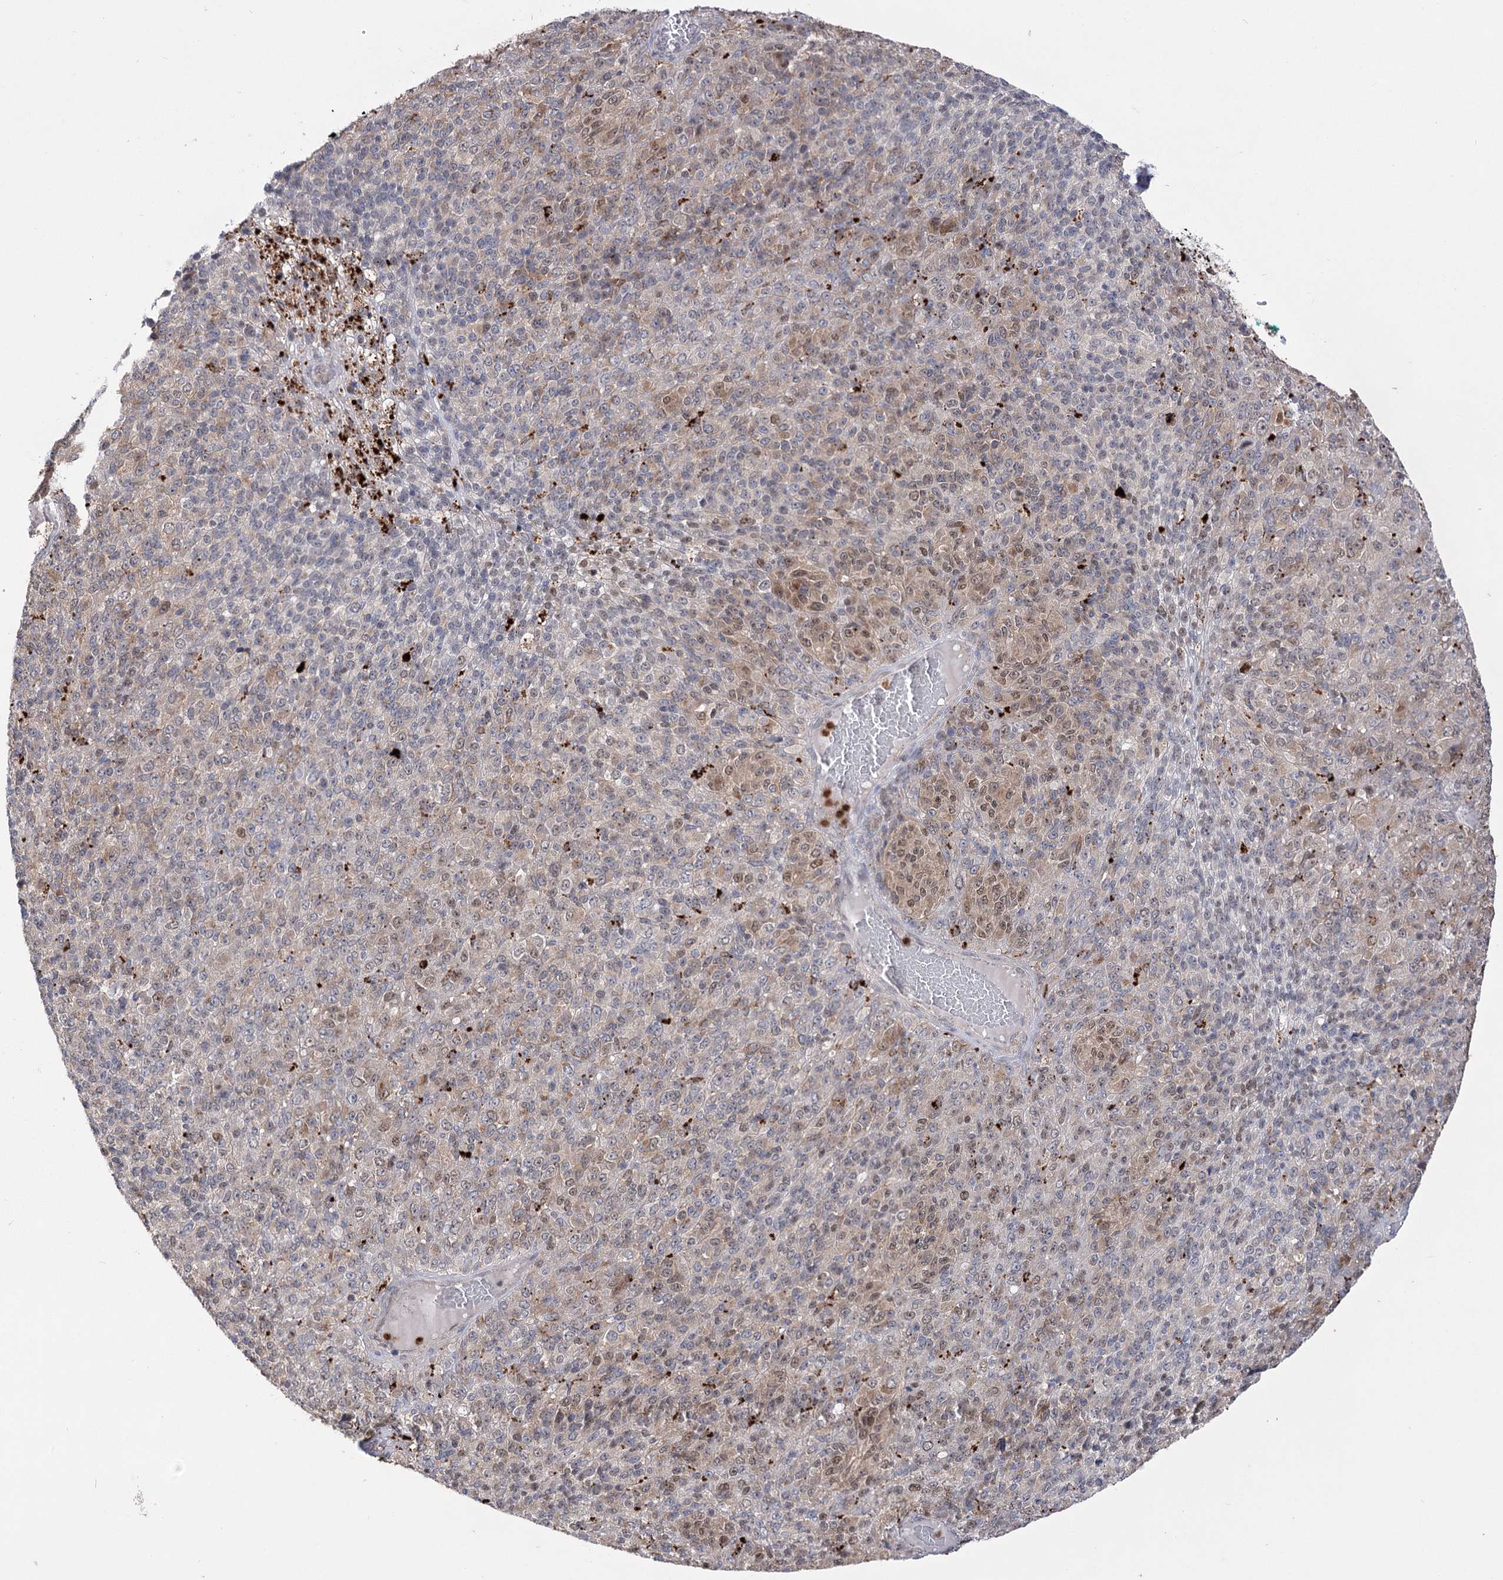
{"staining": {"intensity": "moderate", "quantity": "25%-75%", "location": "cytoplasmic/membranous,nuclear"}, "tissue": "melanoma", "cell_type": "Tumor cells", "image_type": "cancer", "snomed": [{"axis": "morphology", "description": "Malignant melanoma, Metastatic site"}, {"axis": "topography", "description": "Brain"}], "caption": "Malignant melanoma (metastatic site) stained with a brown dye exhibits moderate cytoplasmic/membranous and nuclear positive staining in approximately 25%-75% of tumor cells.", "gene": "SIAE", "patient": {"sex": "female", "age": 56}}